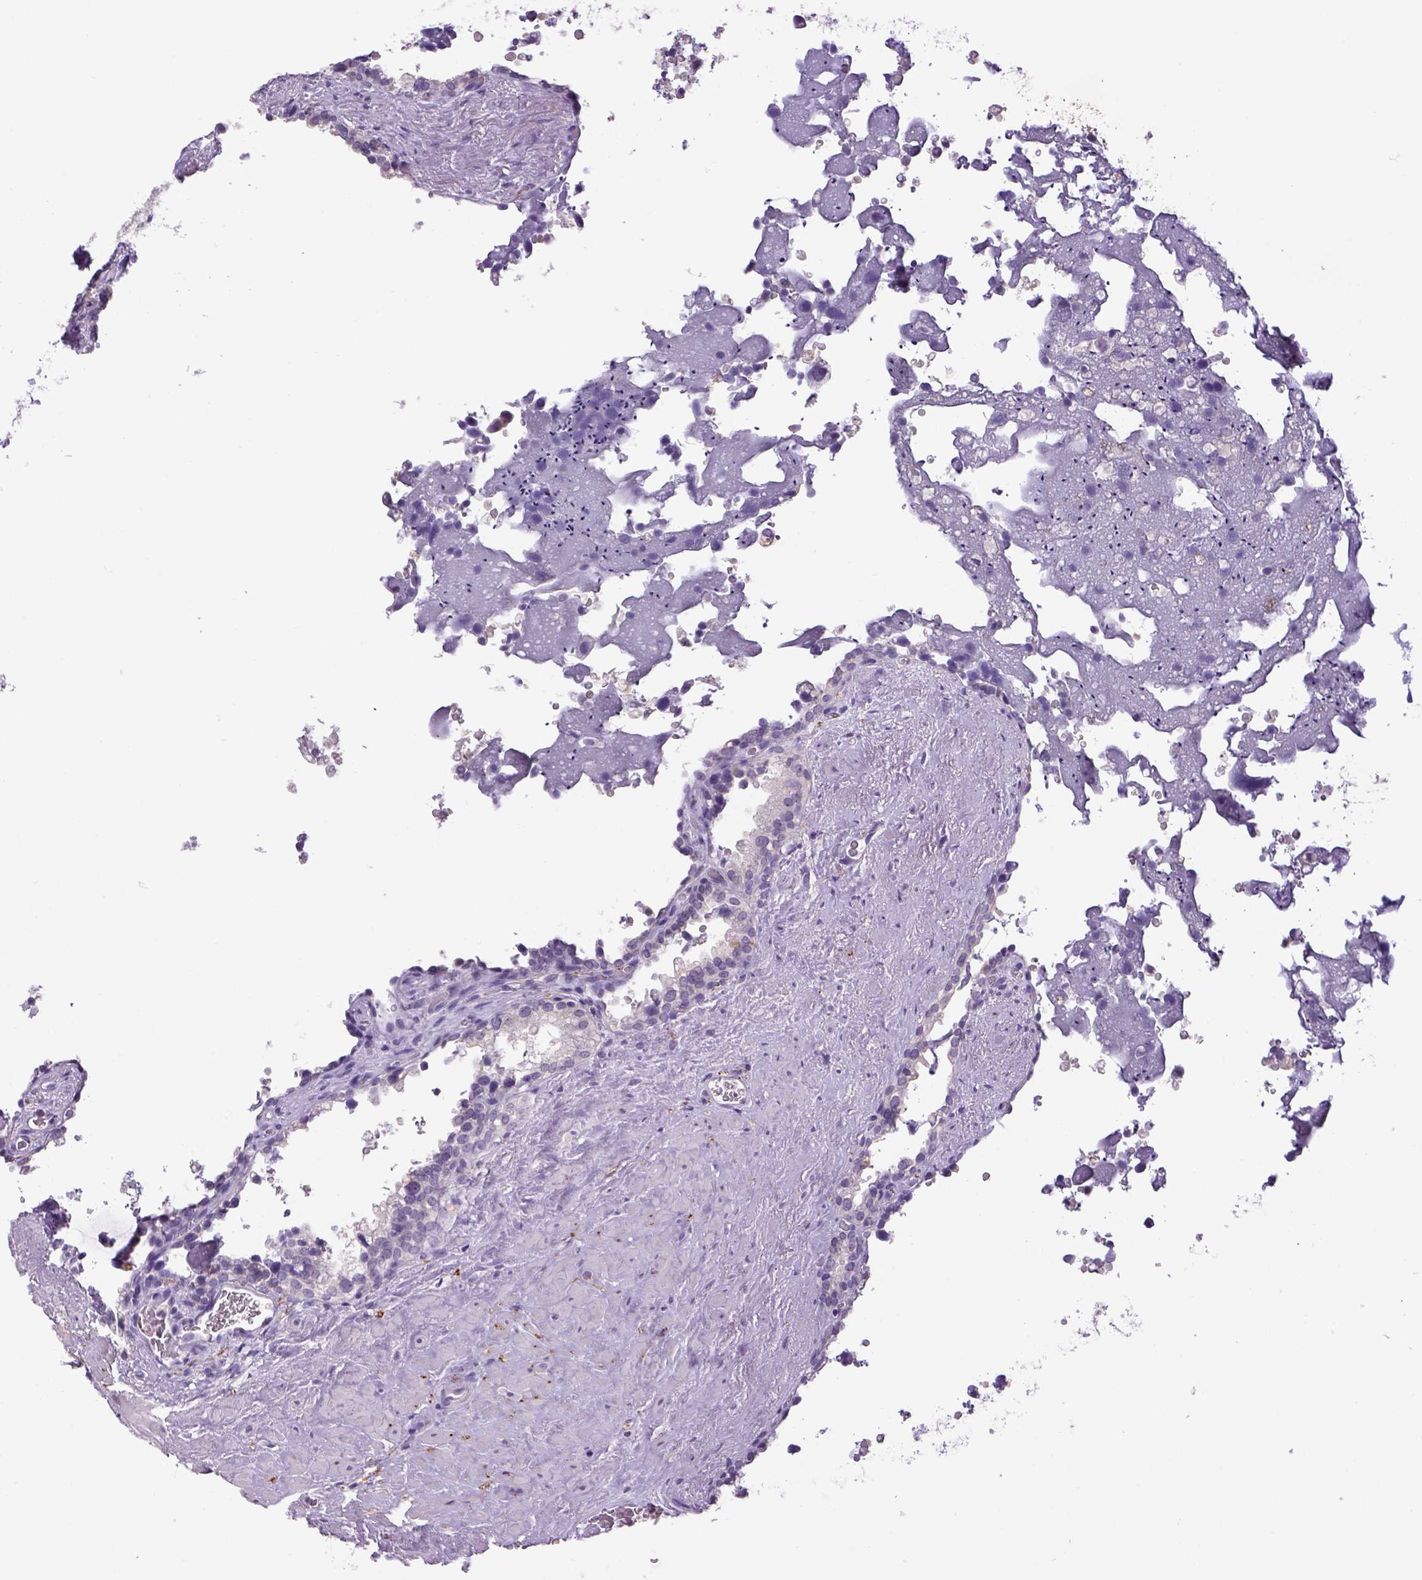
{"staining": {"intensity": "negative", "quantity": "none", "location": "none"}, "tissue": "seminal vesicle", "cell_type": "Glandular cells", "image_type": "normal", "snomed": [{"axis": "morphology", "description": "Normal tissue, NOS"}, {"axis": "topography", "description": "Seminal veicle"}], "caption": "DAB (3,3'-diaminobenzidine) immunohistochemical staining of unremarkable human seminal vesicle reveals no significant positivity in glandular cells.", "gene": "DBH", "patient": {"sex": "male", "age": 71}}